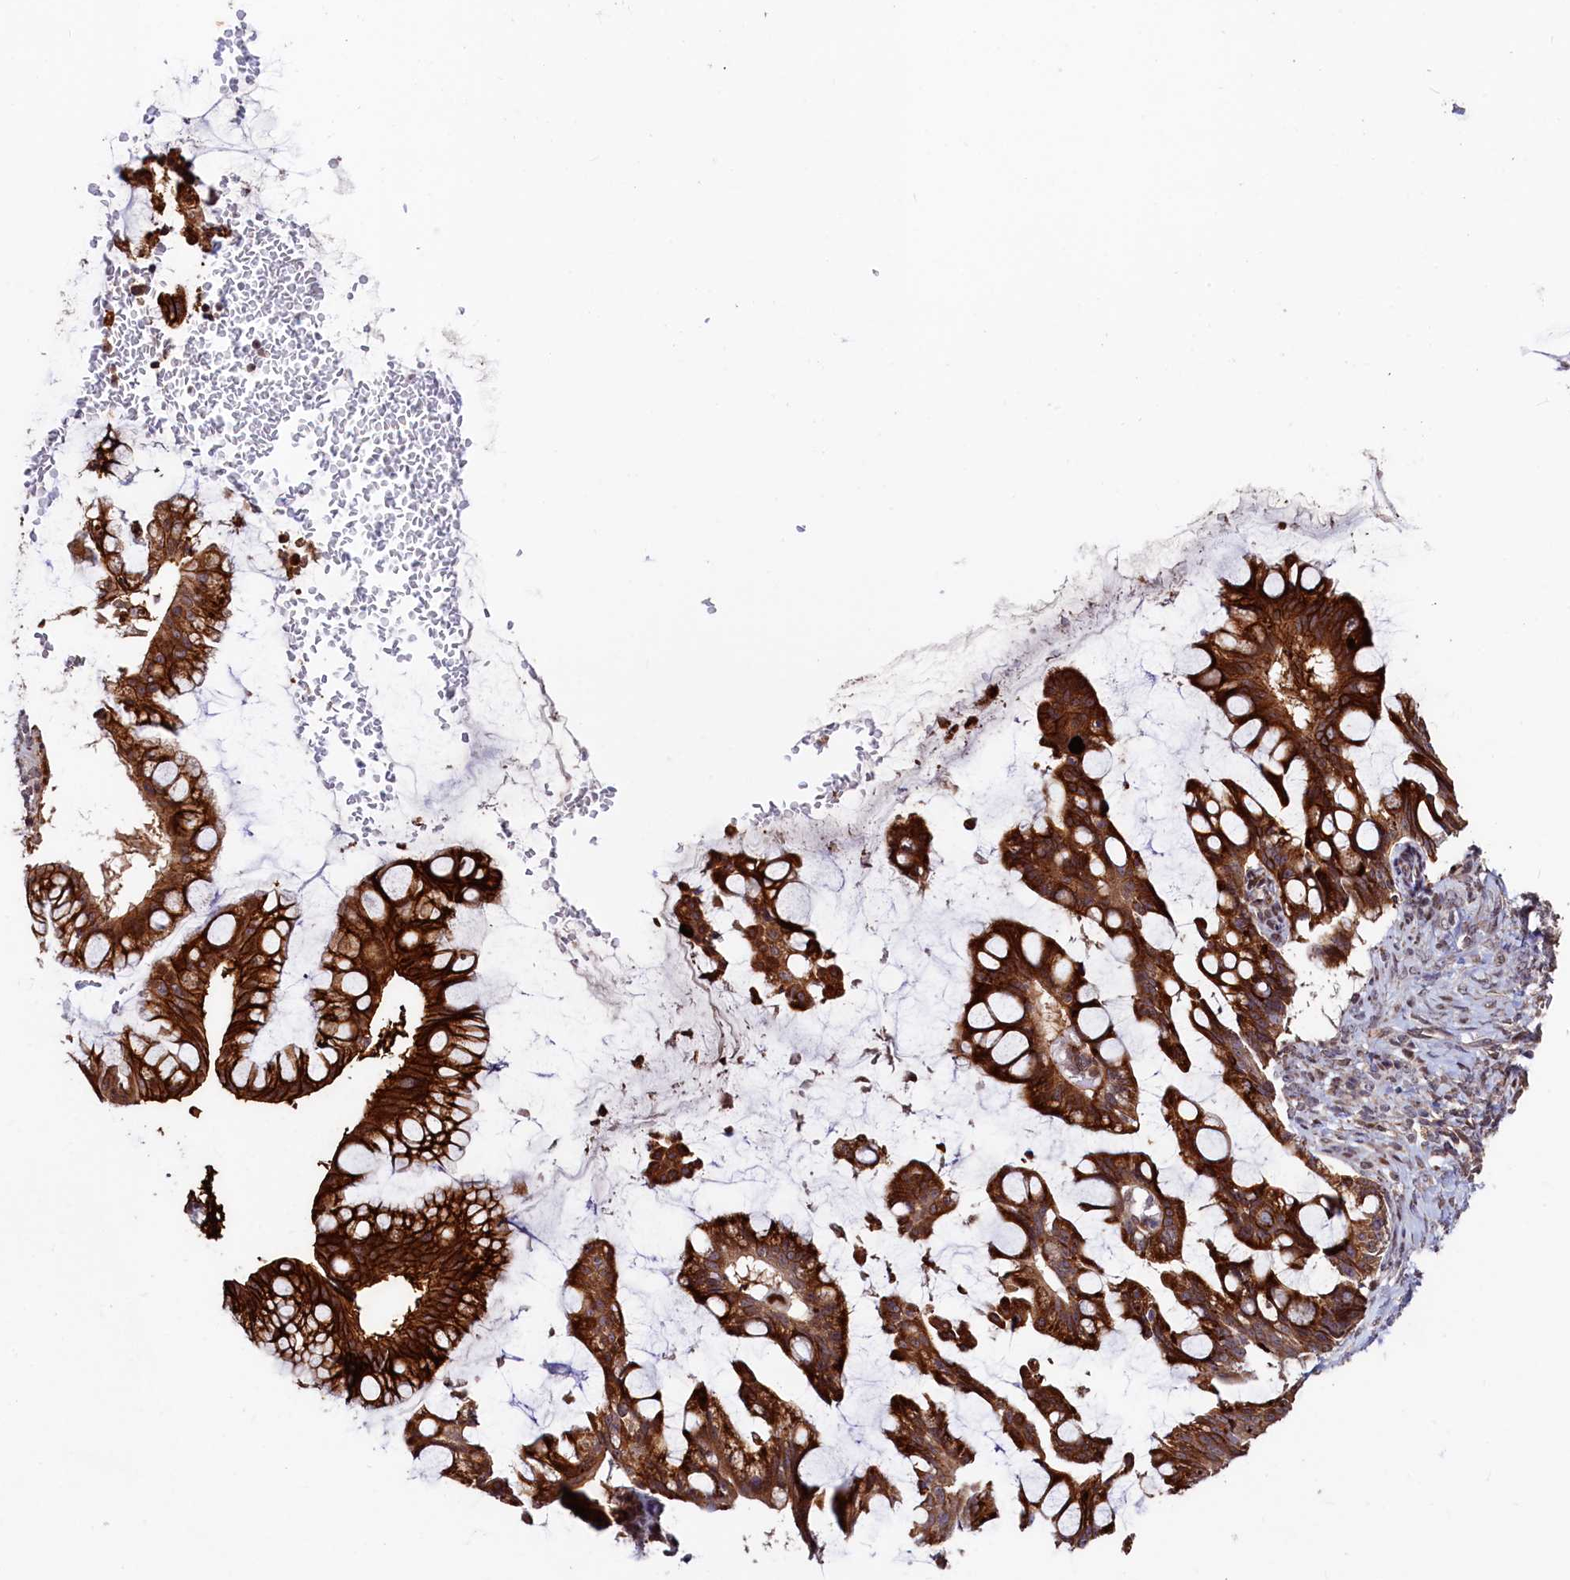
{"staining": {"intensity": "strong", "quantity": ">75%", "location": "cytoplasmic/membranous"}, "tissue": "ovarian cancer", "cell_type": "Tumor cells", "image_type": "cancer", "snomed": [{"axis": "morphology", "description": "Cystadenocarcinoma, mucinous, NOS"}, {"axis": "topography", "description": "Ovary"}], "caption": "Protein expression by immunohistochemistry exhibits strong cytoplasmic/membranous staining in about >75% of tumor cells in ovarian cancer. The staining is performed using DAB brown chromogen to label protein expression. The nuclei are counter-stained blue using hematoxylin.", "gene": "C5orf15", "patient": {"sex": "female", "age": 73}}